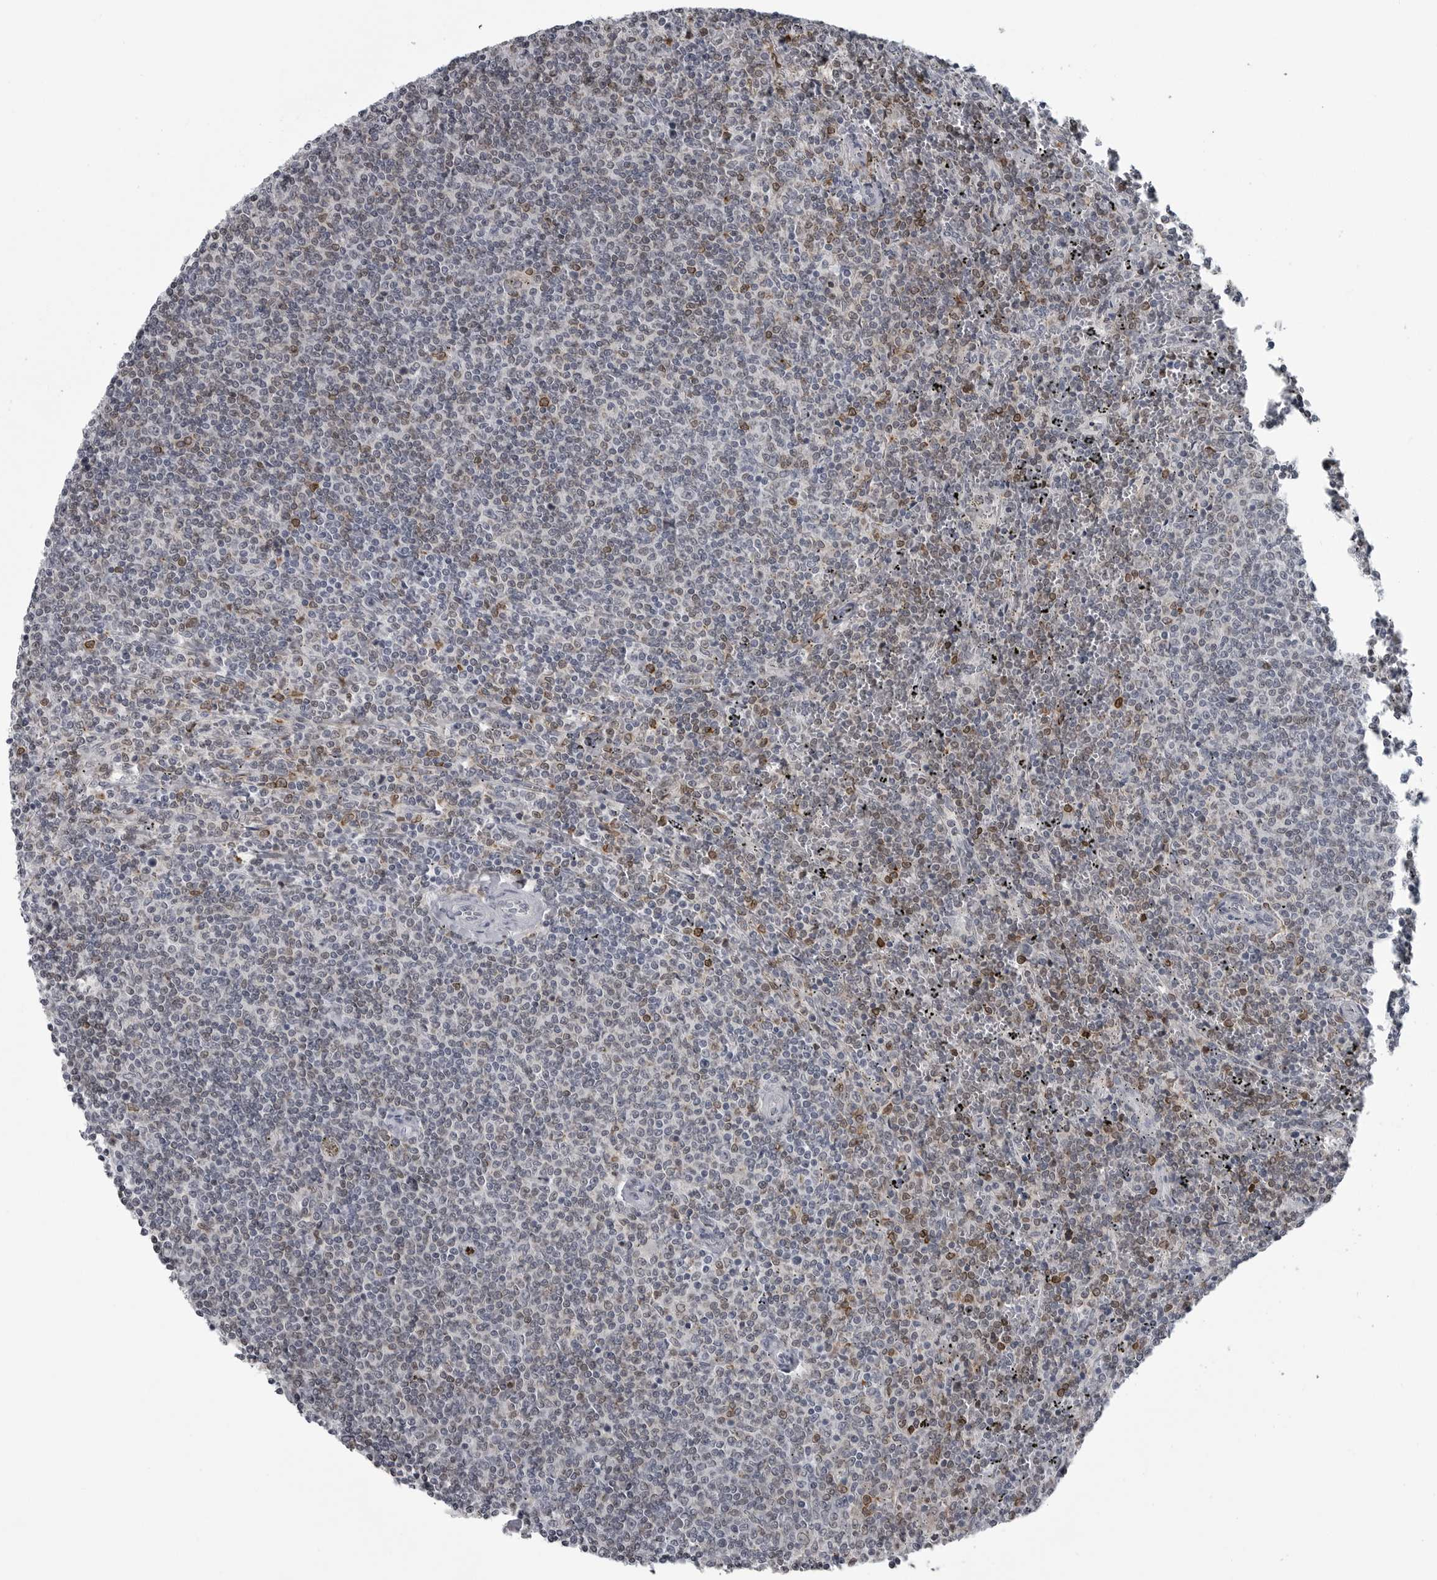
{"staining": {"intensity": "moderate", "quantity": "<25%", "location": "nuclear"}, "tissue": "lymphoma", "cell_type": "Tumor cells", "image_type": "cancer", "snomed": [{"axis": "morphology", "description": "Malignant lymphoma, non-Hodgkin's type, Low grade"}, {"axis": "topography", "description": "Spleen"}], "caption": "Human malignant lymphoma, non-Hodgkin's type (low-grade) stained with a protein marker exhibits moderate staining in tumor cells.", "gene": "LYSMD1", "patient": {"sex": "female", "age": 50}}